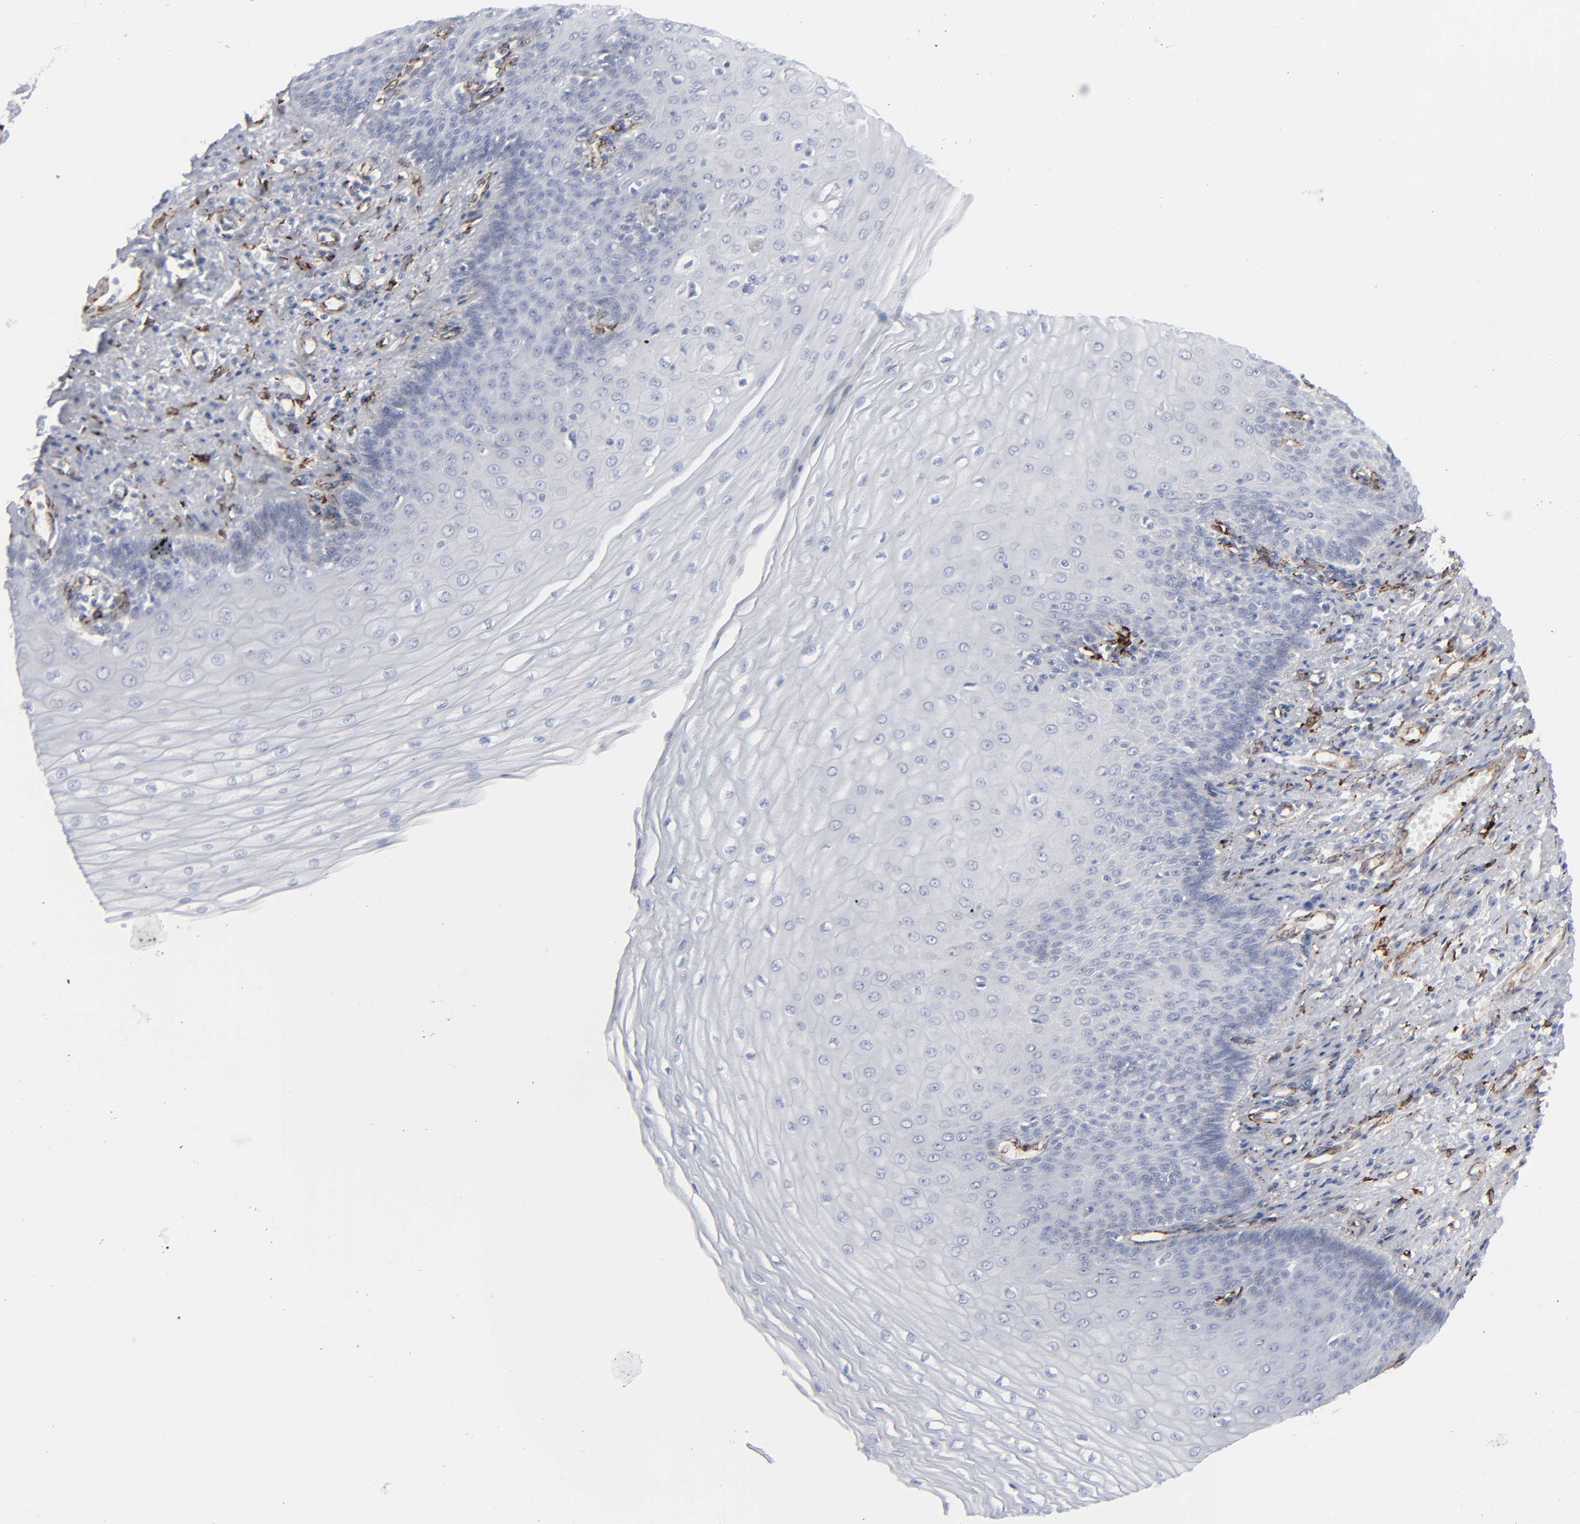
{"staining": {"intensity": "negative", "quantity": "none", "location": "none"}, "tissue": "esophagus", "cell_type": "Squamous epithelial cells", "image_type": "normal", "snomed": [{"axis": "morphology", "description": "Normal tissue, NOS"}, {"axis": "topography", "description": "Esophagus"}], "caption": "The IHC photomicrograph has no significant expression in squamous epithelial cells of esophagus. Brightfield microscopy of IHC stained with DAB (3,3'-diaminobenzidine) (brown) and hematoxylin (blue), captured at high magnification.", "gene": "SPARC", "patient": {"sex": "male", "age": 70}}